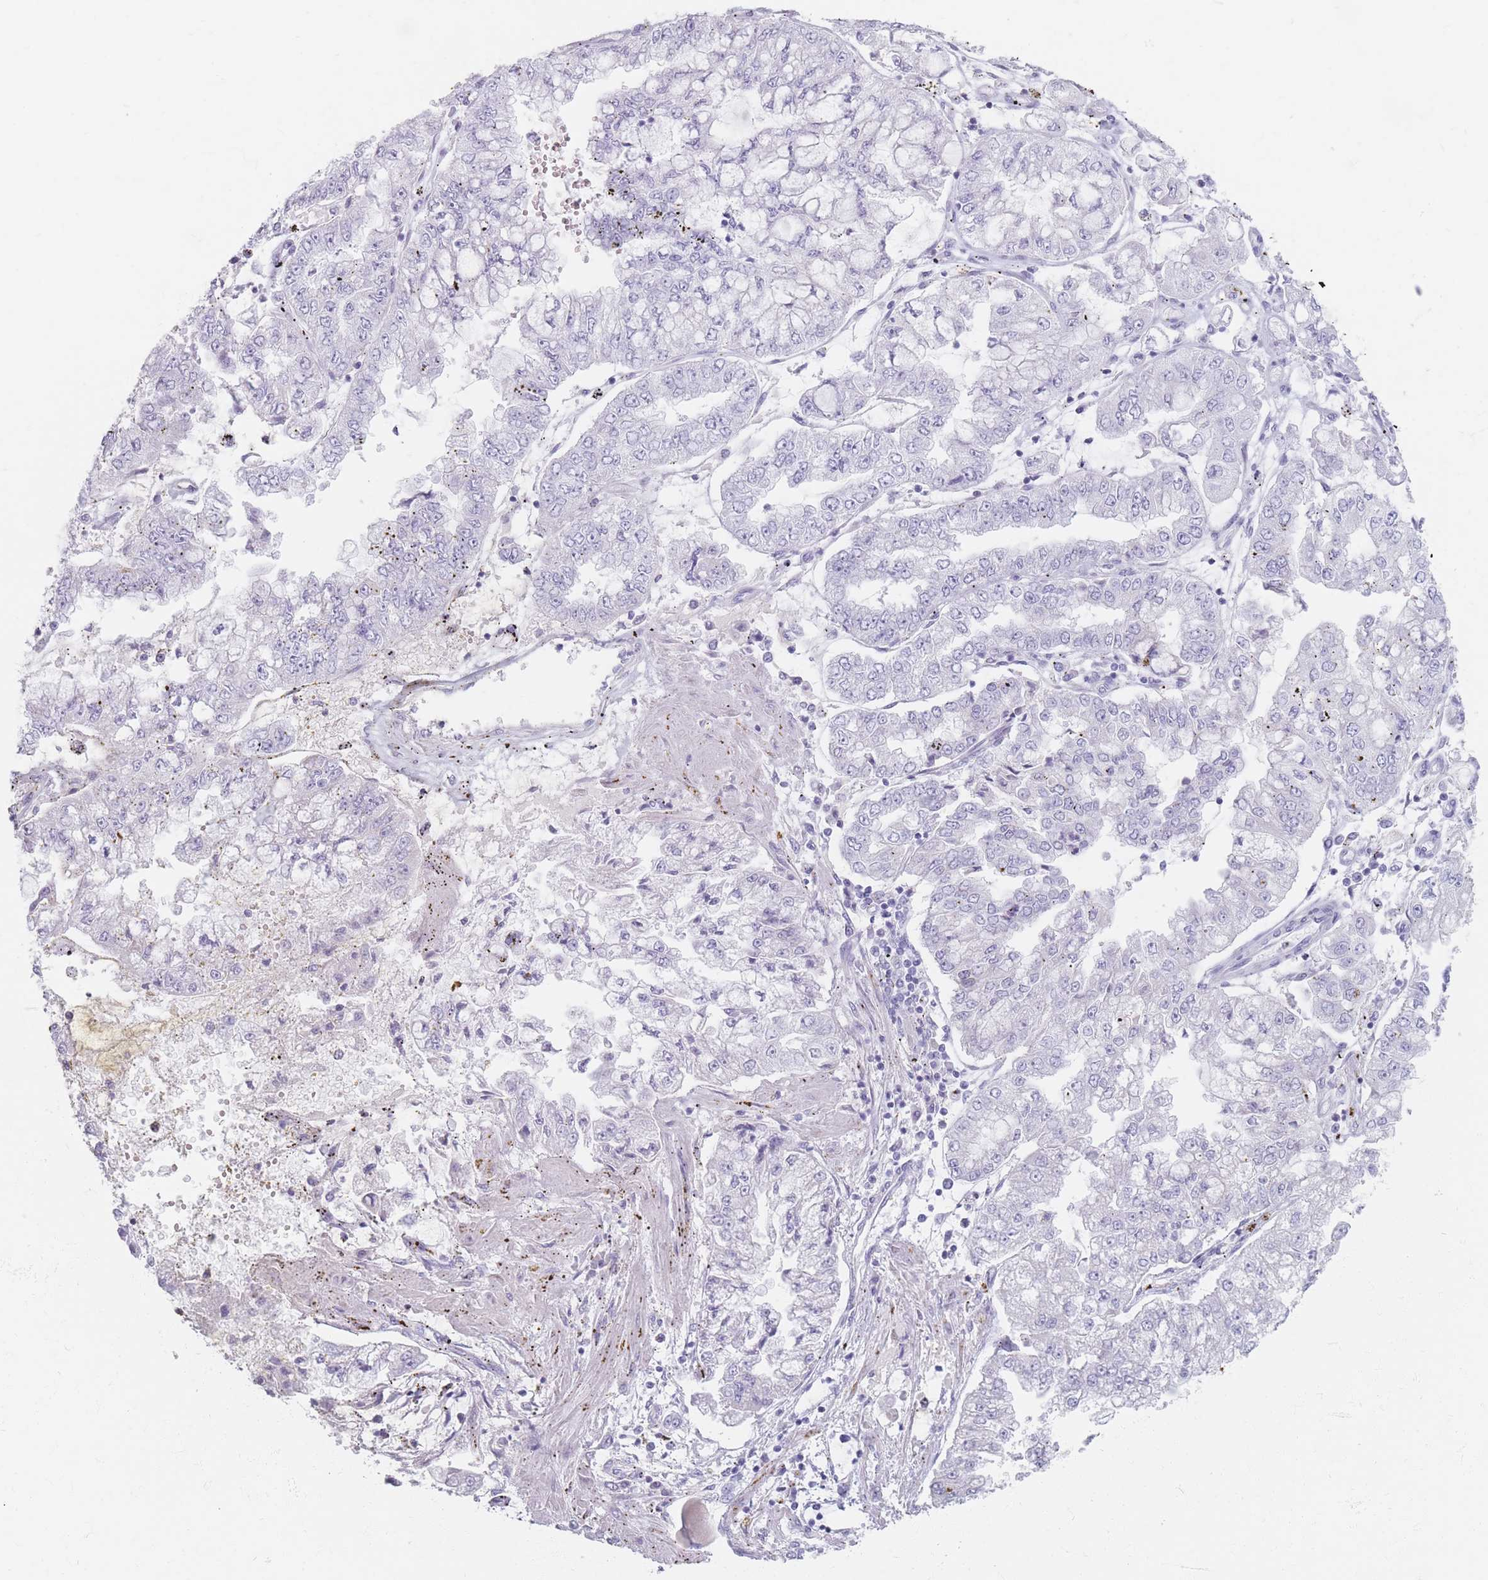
{"staining": {"intensity": "negative", "quantity": "none", "location": "none"}, "tissue": "stomach cancer", "cell_type": "Tumor cells", "image_type": "cancer", "snomed": [{"axis": "morphology", "description": "Adenocarcinoma, NOS"}, {"axis": "topography", "description": "Stomach"}], "caption": "A photomicrograph of human adenocarcinoma (stomach) is negative for staining in tumor cells. (DAB IHC with hematoxylin counter stain).", "gene": "PIGM", "patient": {"sex": "male", "age": 76}}